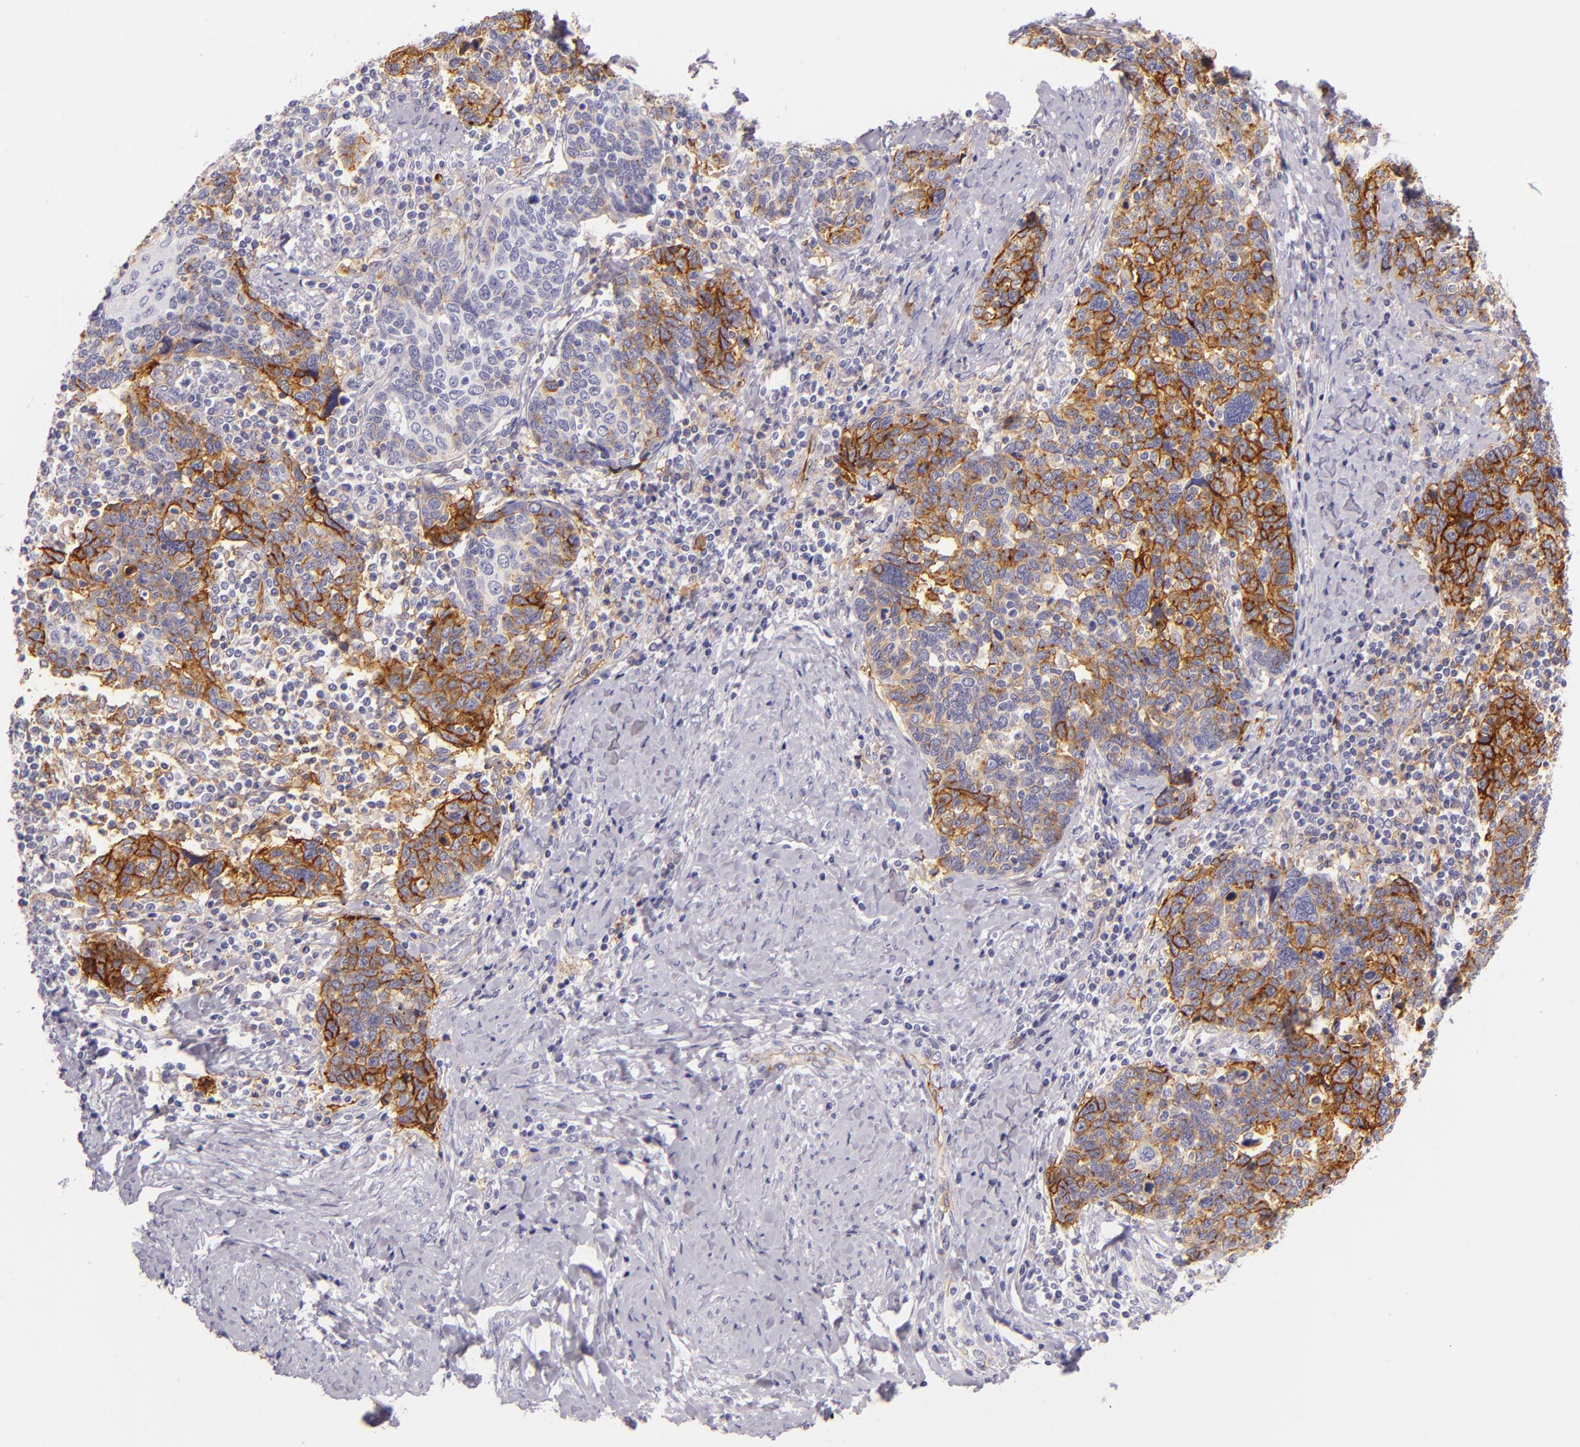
{"staining": {"intensity": "strong", "quantity": ">75%", "location": "cytoplasmic/membranous"}, "tissue": "cervical cancer", "cell_type": "Tumor cells", "image_type": "cancer", "snomed": [{"axis": "morphology", "description": "Squamous cell carcinoma, NOS"}, {"axis": "topography", "description": "Cervix"}], "caption": "Tumor cells display high levels of strong cytoplasmic/membranous staining in approximately >75% of cells in squamous cell carcinoma (cervical).", "gene": "ICAM1", "patient": {"sex": "female", "age": 41}}